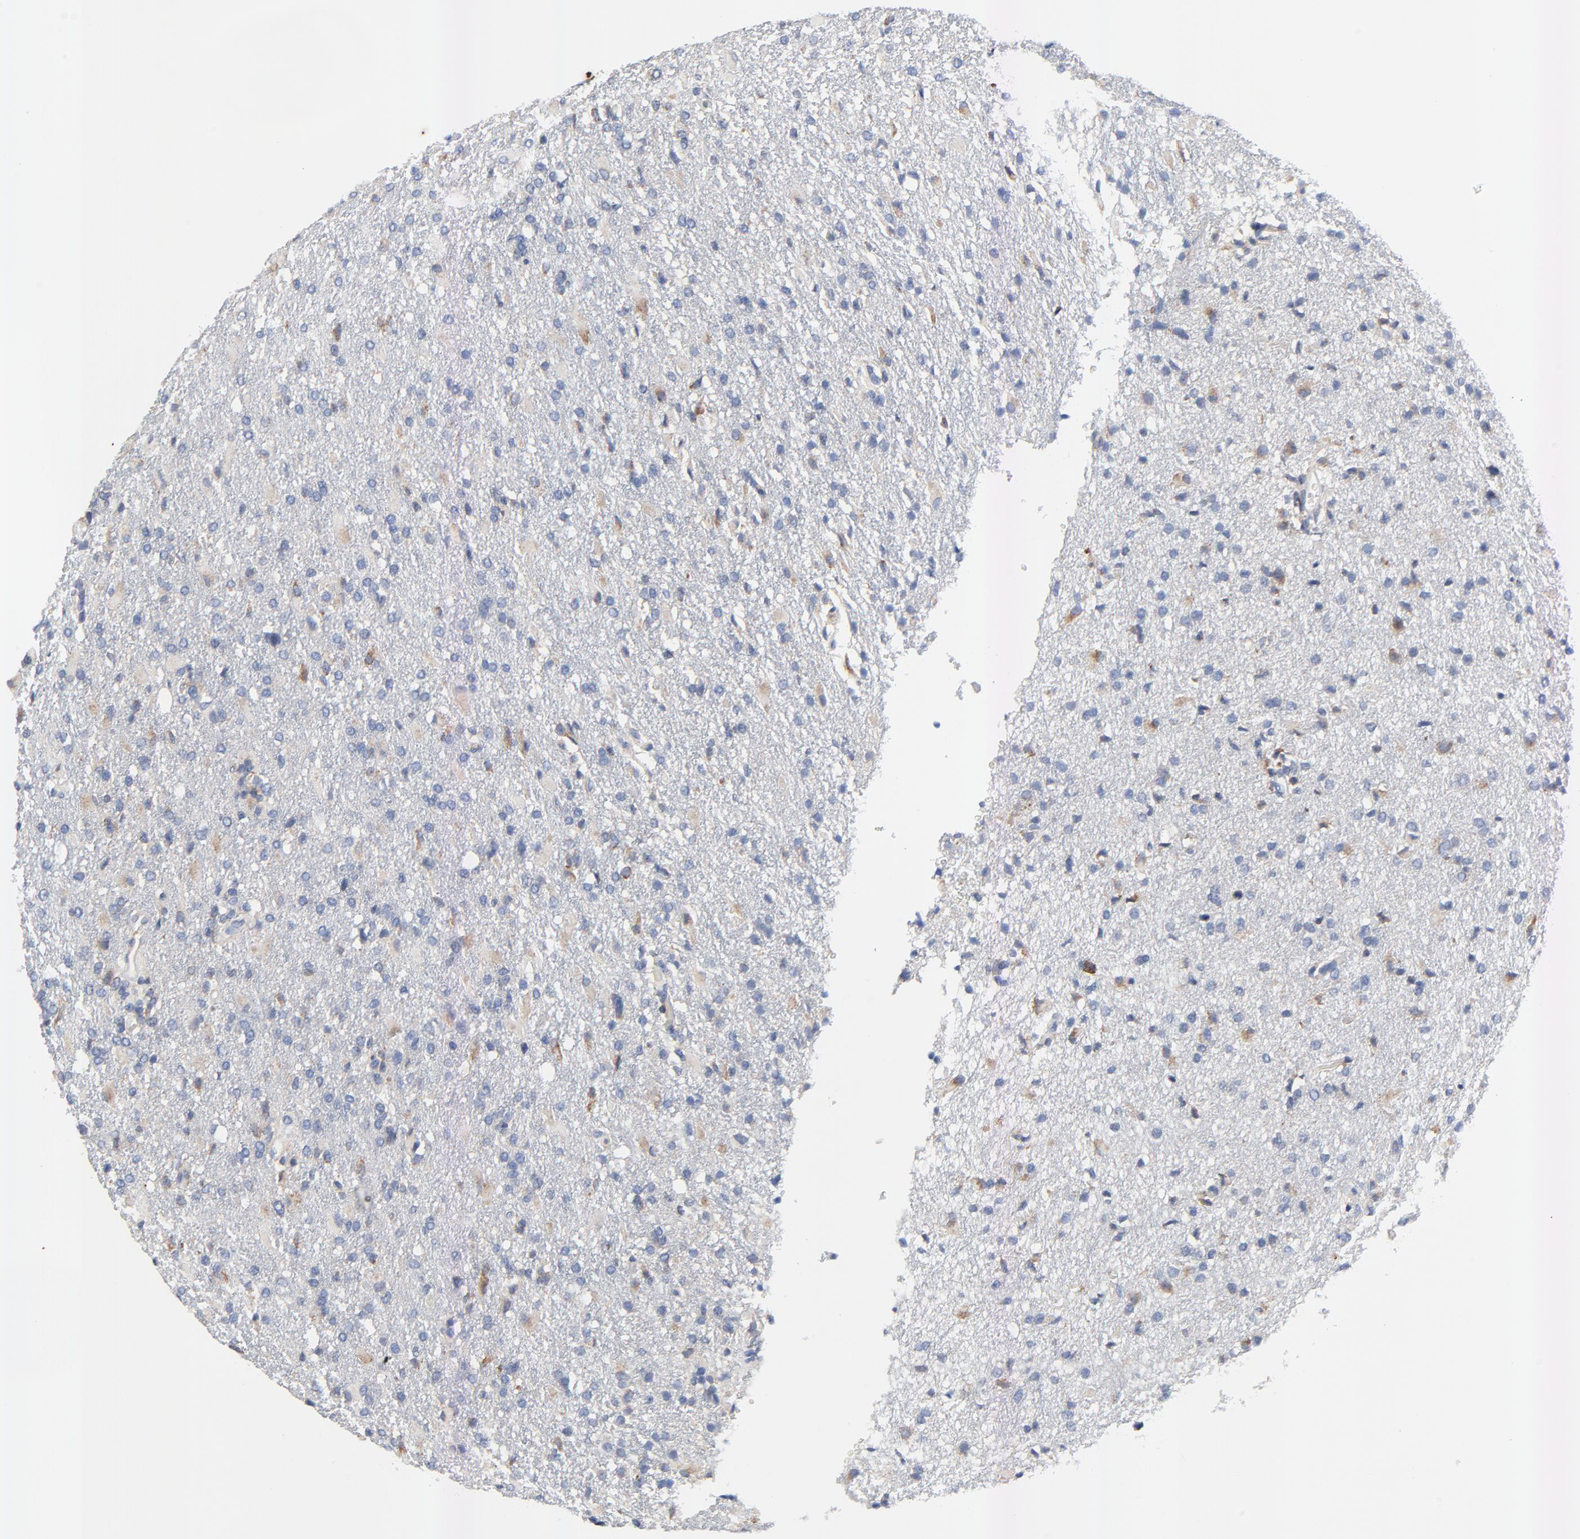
{"staining": {"intensity": "weak", "quantity": "<25%", "location": "cytoplasmic/membranous"}, "tissue": "glioma", "cell_type": "Tumor cells", "image_type": "cancer", "snomed": [{"axis": "morphology", "description": "Glioma, malignant, High grade"}, {"axis": "topography", "description": "Brain"}], "caption": "Micrograph shows no protein expression in tumor cells of glioma tissue.", "gene": "VAV2", "patient": {"sex": "male", "age": 68}}